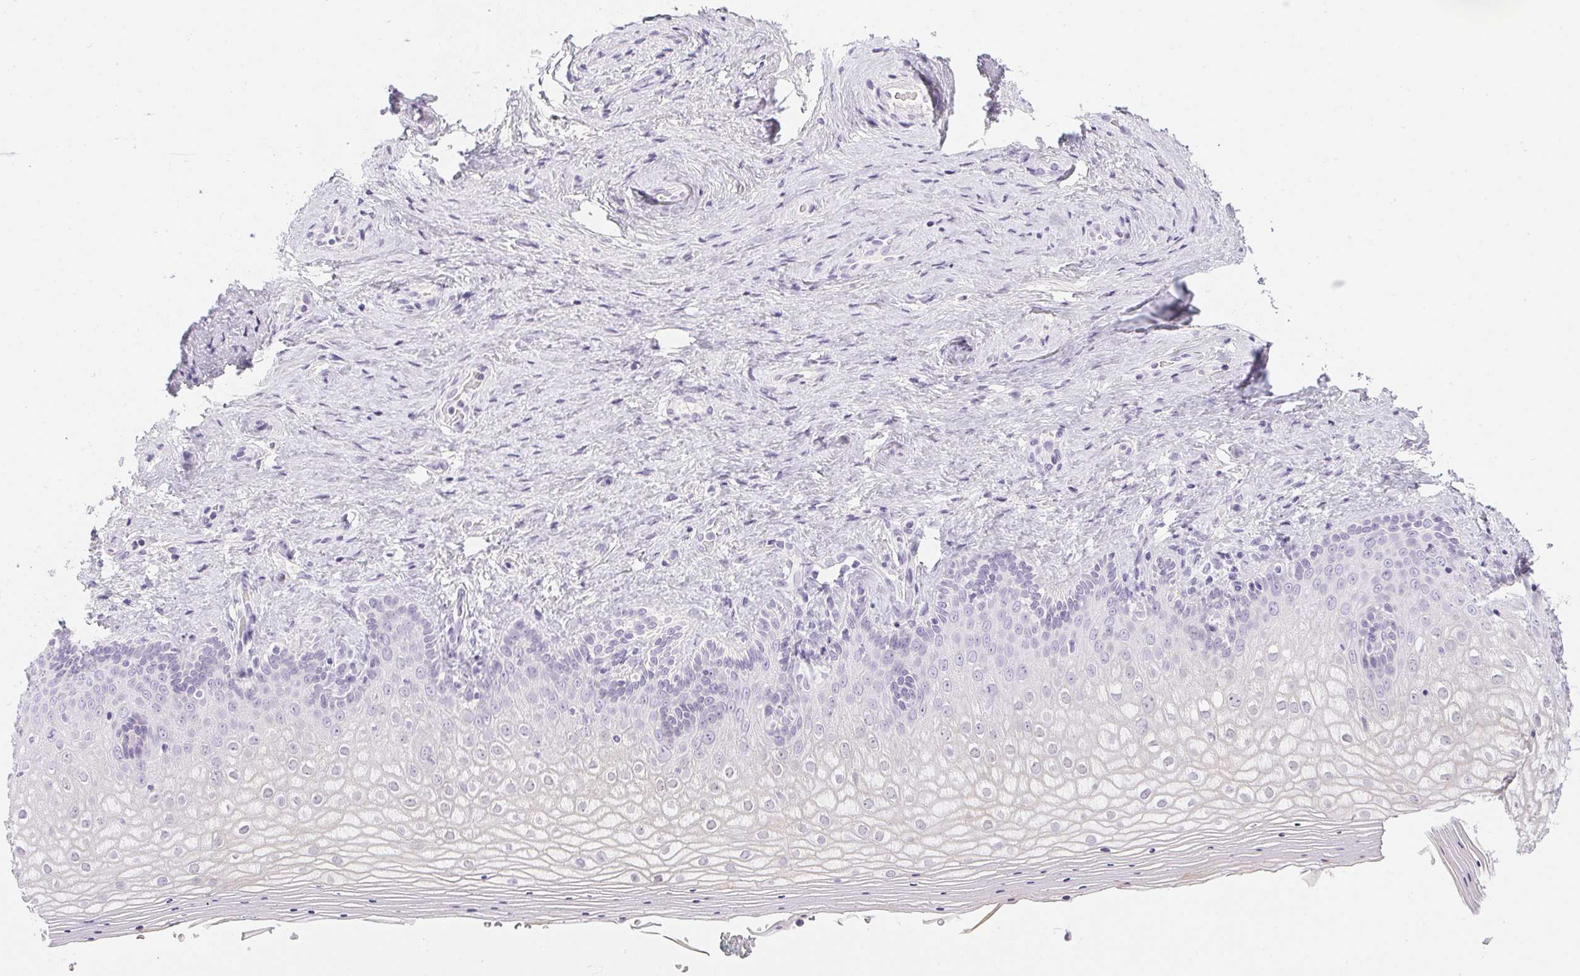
{"staining": {"intensity": "negative", "quantity": "none", "location": "none"}, "tissue": "vagina", "cell_type": "Squamous epithelial cells", "image_type": "normal", "snomed": [{"axis": "morphology", "description": "Normal tissue, NOS"}, {"axis": "topography", "description": "Vagina"}], "caption": "Vagina stained for a protein using immunohistochemistry (IHC) reveals no positivity squamous epithelial cells.", "gene": "PPY", "patient": {"sex": "female", "age": 42}}